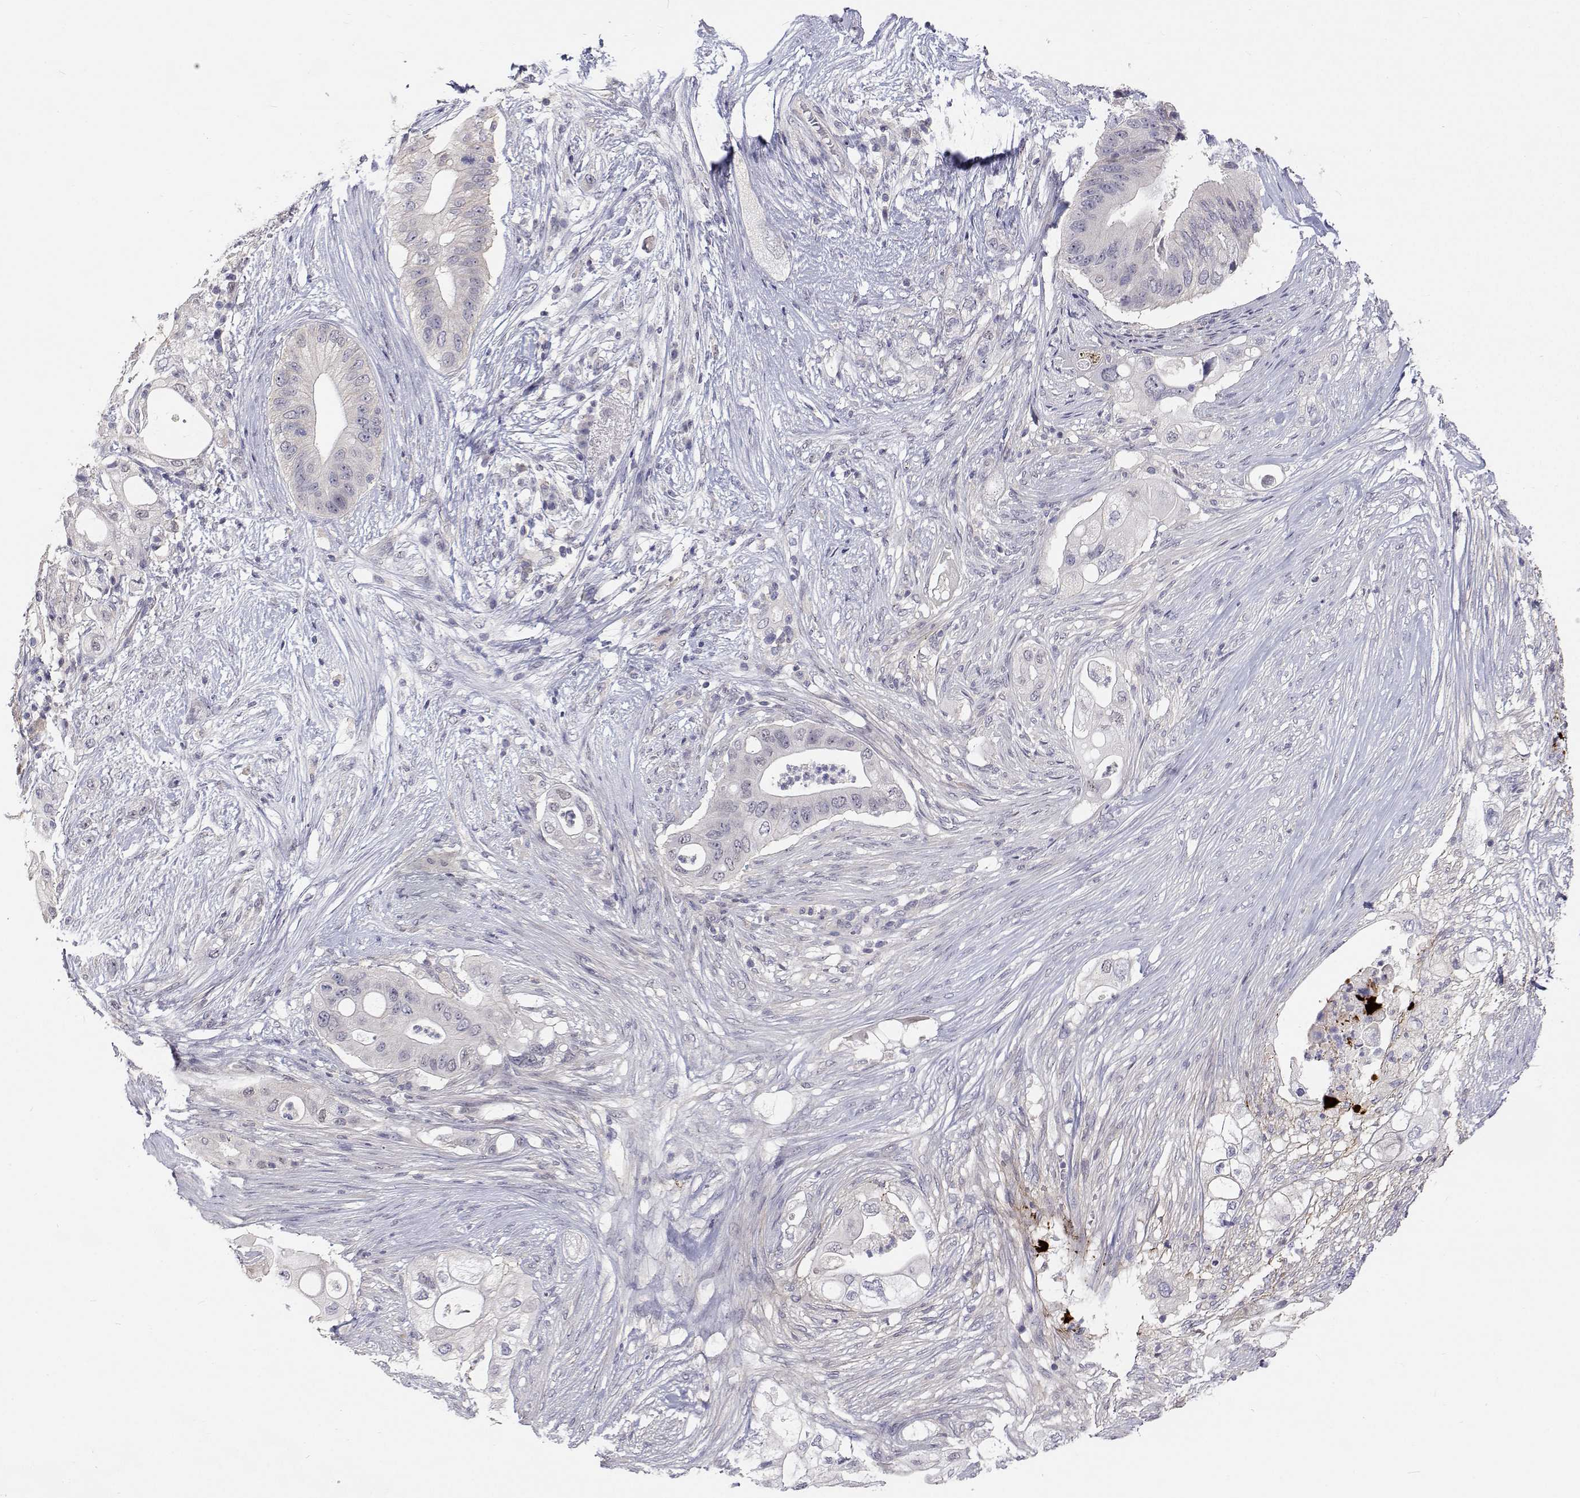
{"staining": {"intensity": "negative", "quantity": "none", "location": "none"}, "tissue": "pancreatic cancer", "cell_type": "Tumor cells", "image_type": "cancer", "snomed": [{"axis": "morphology", "description": "Adenocarcinoma, NOS"}, {"axis": "topography", "description": "Pancreas"}], "caption": "High power microscopy micrograph of an immunohistochemistry micrograph of pancreatic cancer (adenocarcinoma), revealing no significant staining in tumor cells.", "gene": "MYPN", "patient": {"sex": "female", "age": 72}}